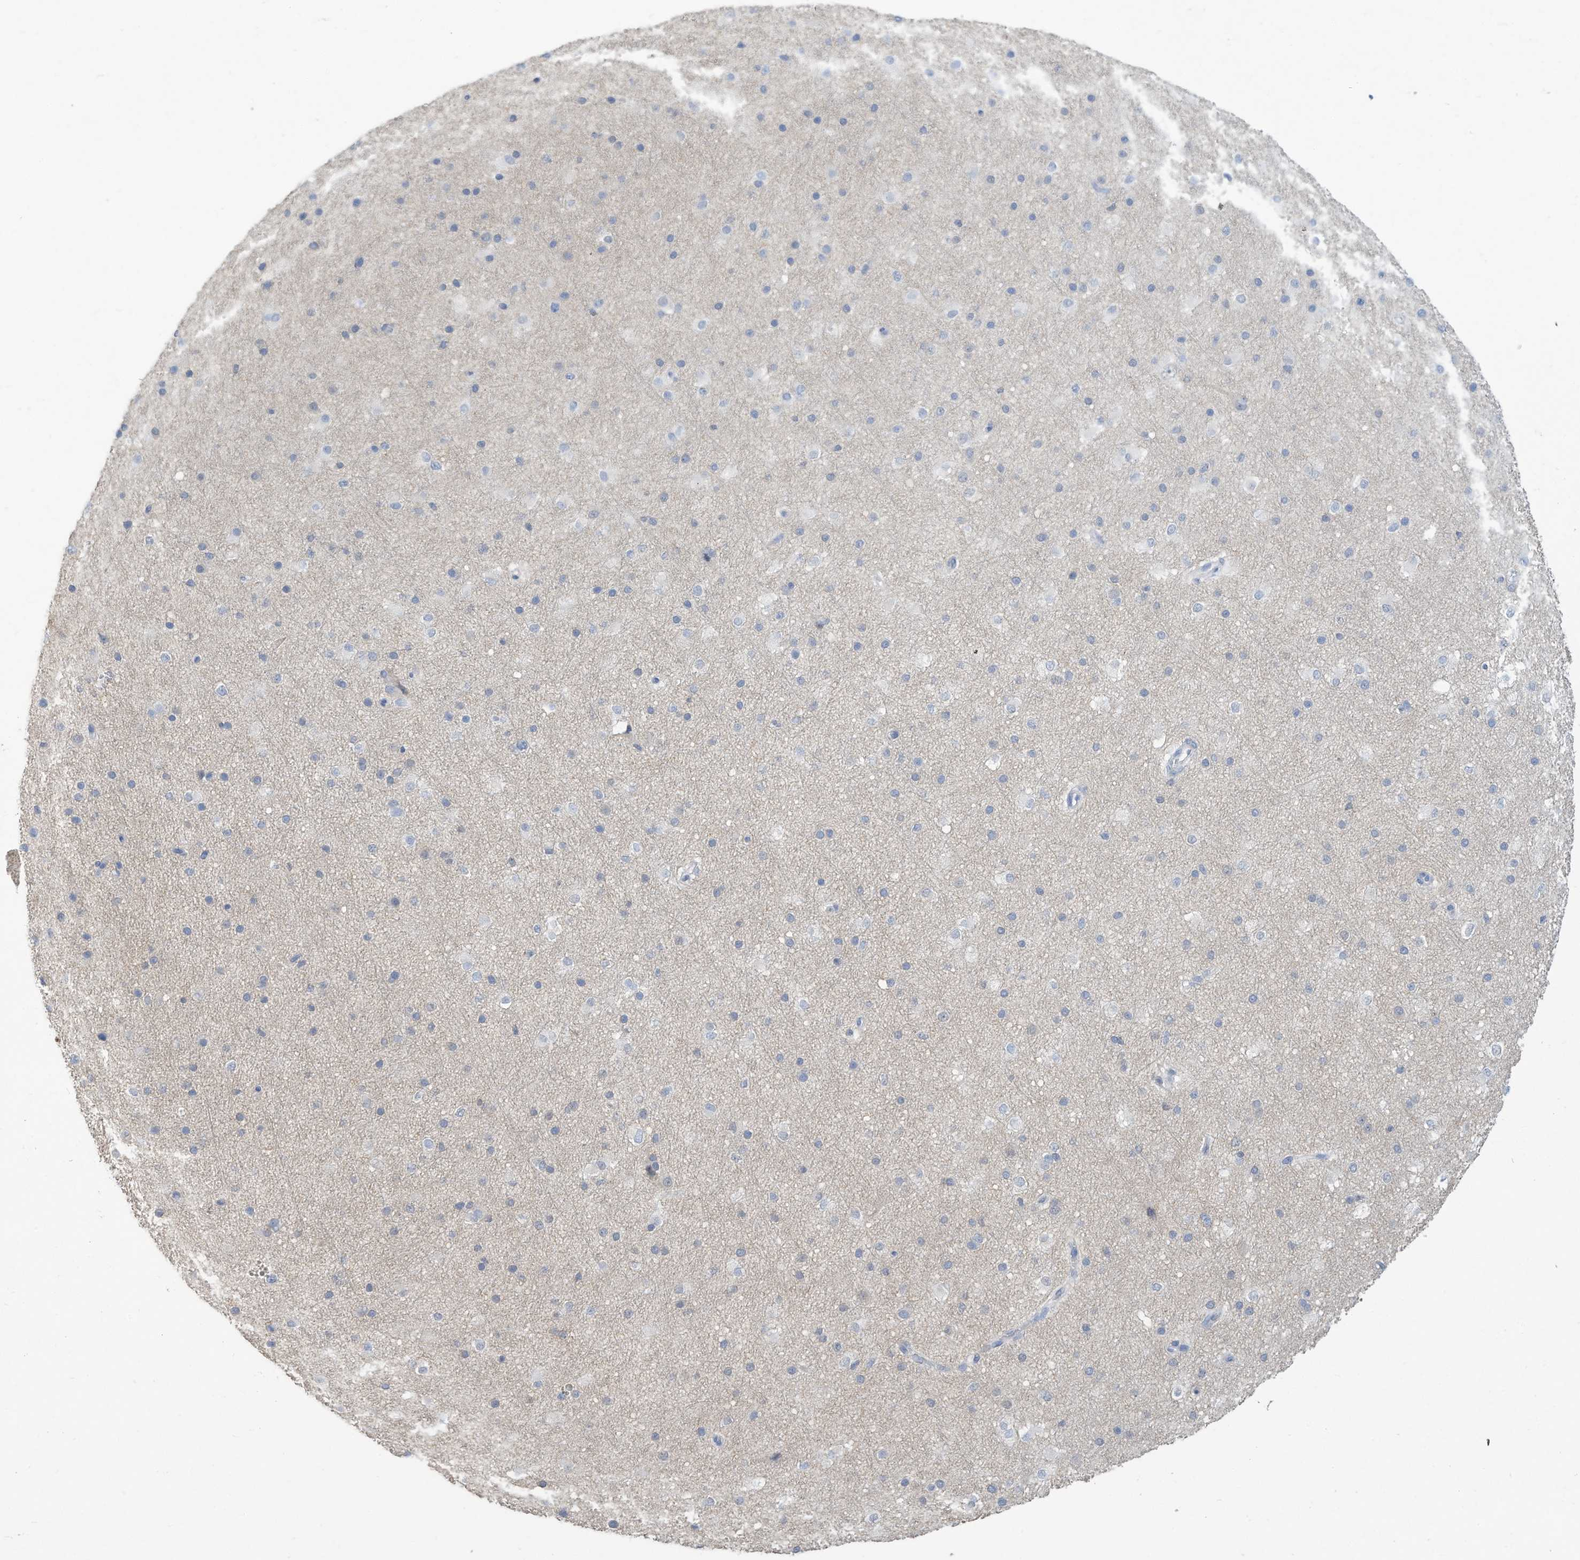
{"staining": {"intensity": "negative", "quantity": "none", "location": "none"}, "tissue": "cerebral cortex", "cell_type": "Endothelial cells", "image_type": "normal", "snomed": [{"axis": "morphology", "description": "Normal tissue, NOS"}, {"axis": "morphology", "description": "Developmental malformation"}, {"axis": "topography", "description": "Cerebral cortex"}], "caption": "Image shows no significant protein expression in endothelial cells of benign cerebral cortex. Brightfield microscopy of immunohistochemistry (IHC) stained with DAB (brown) and hematoxylin (blue), captured at high magnification.", "gene": "HAS3", "patient": {"sex": "female", "age": 30}}